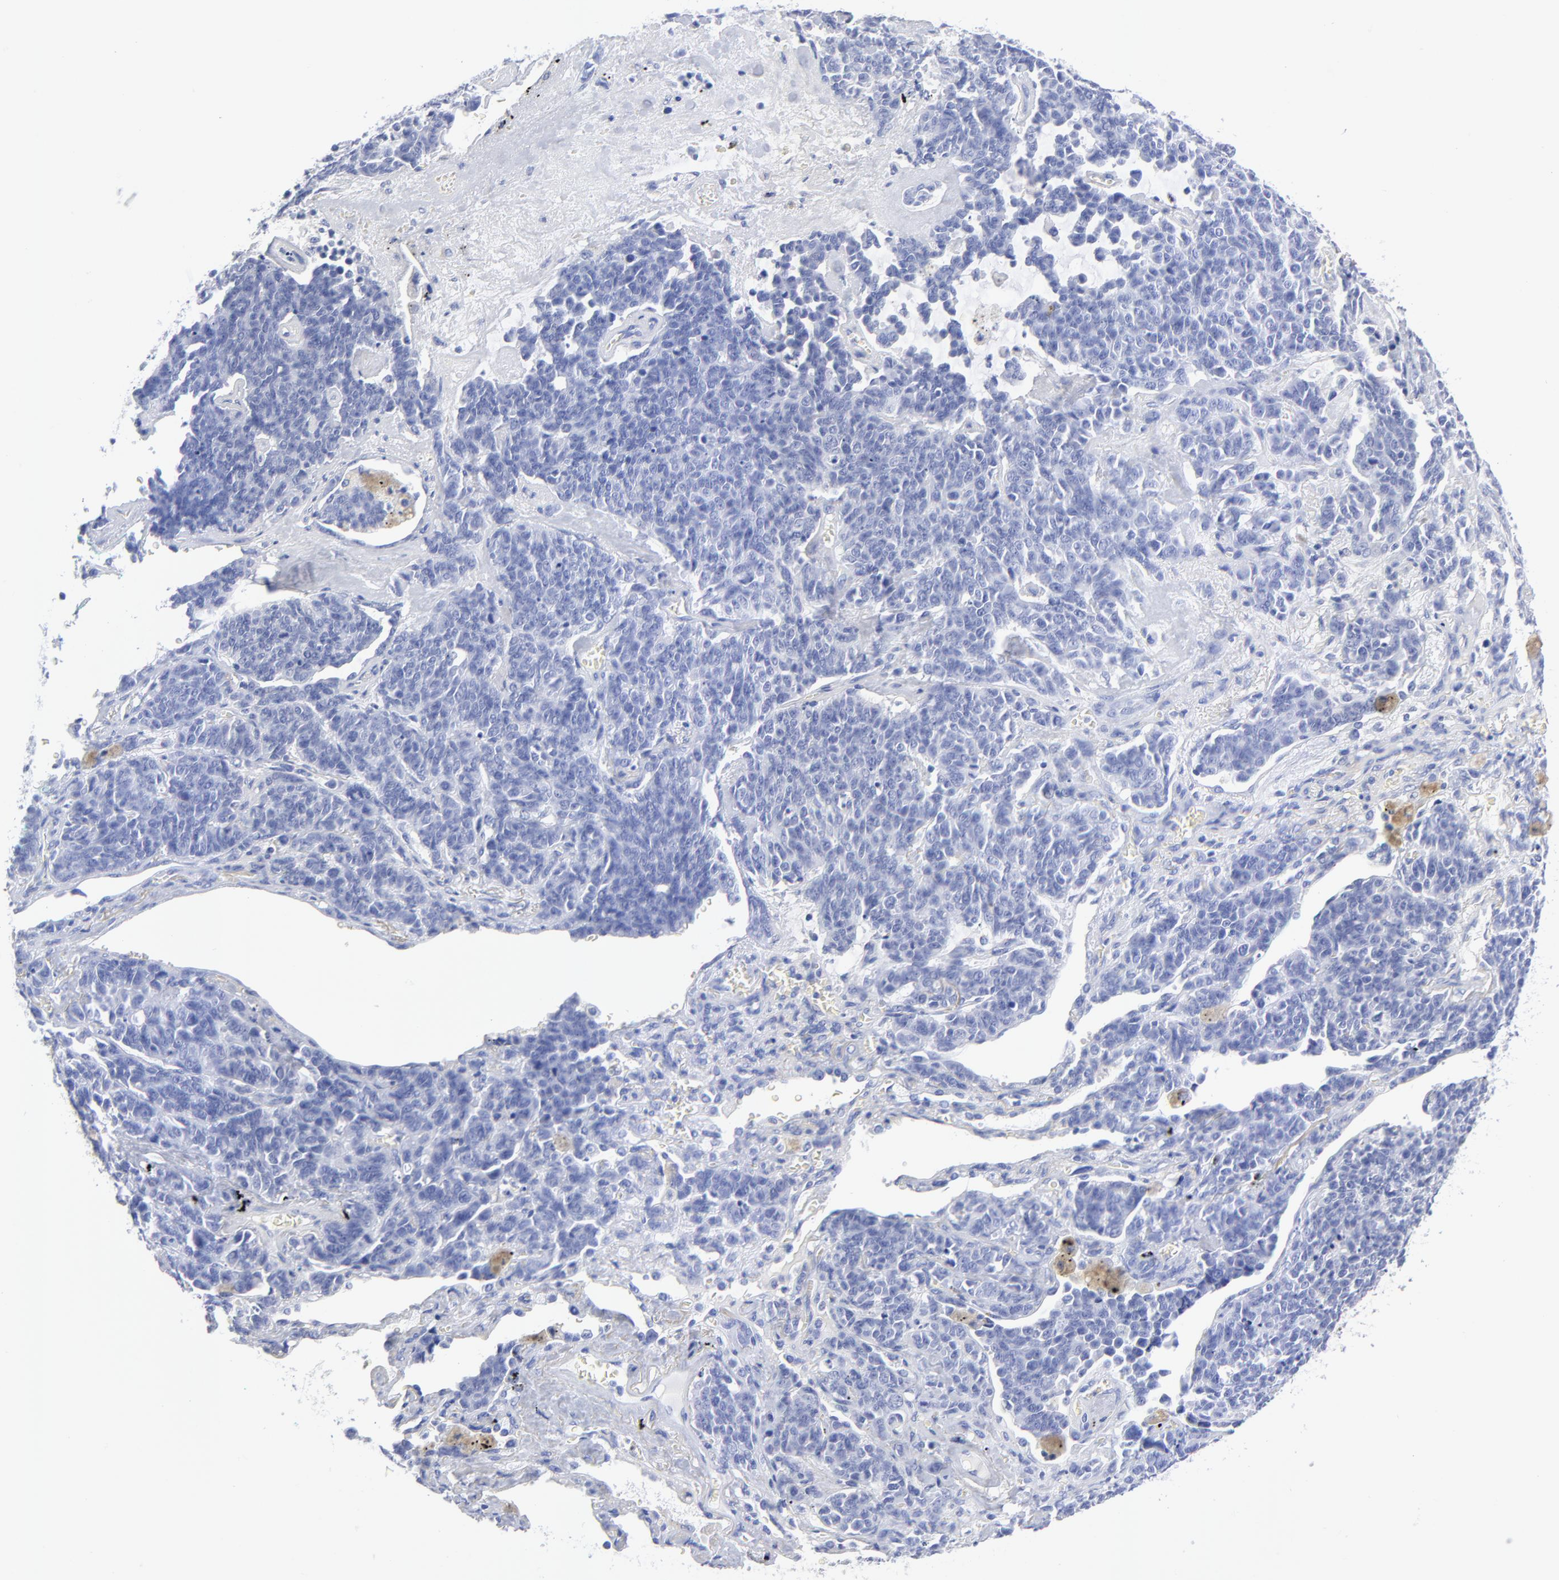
{"staining": {"intensity": "negative", "quantity": "none", "location": "none"}, "tissue": "lung cancer", "cell_type": "Tumor cells", "image_type": "cancer", "snomed": [{"axis": "morphology", "description": "Neoplasm, malignant, NOS"}, {"axis": "topography", "description": "Lung"}], "caption": "This micrograph is of lung malignant neoplasm stained with immunohistochemistry to label a protein in brown with the nuclei are counter-stained blue. There is no positivity in tumor cells.", "gene": "ACY1", "patient": {"sex": "female", "age": 58}}